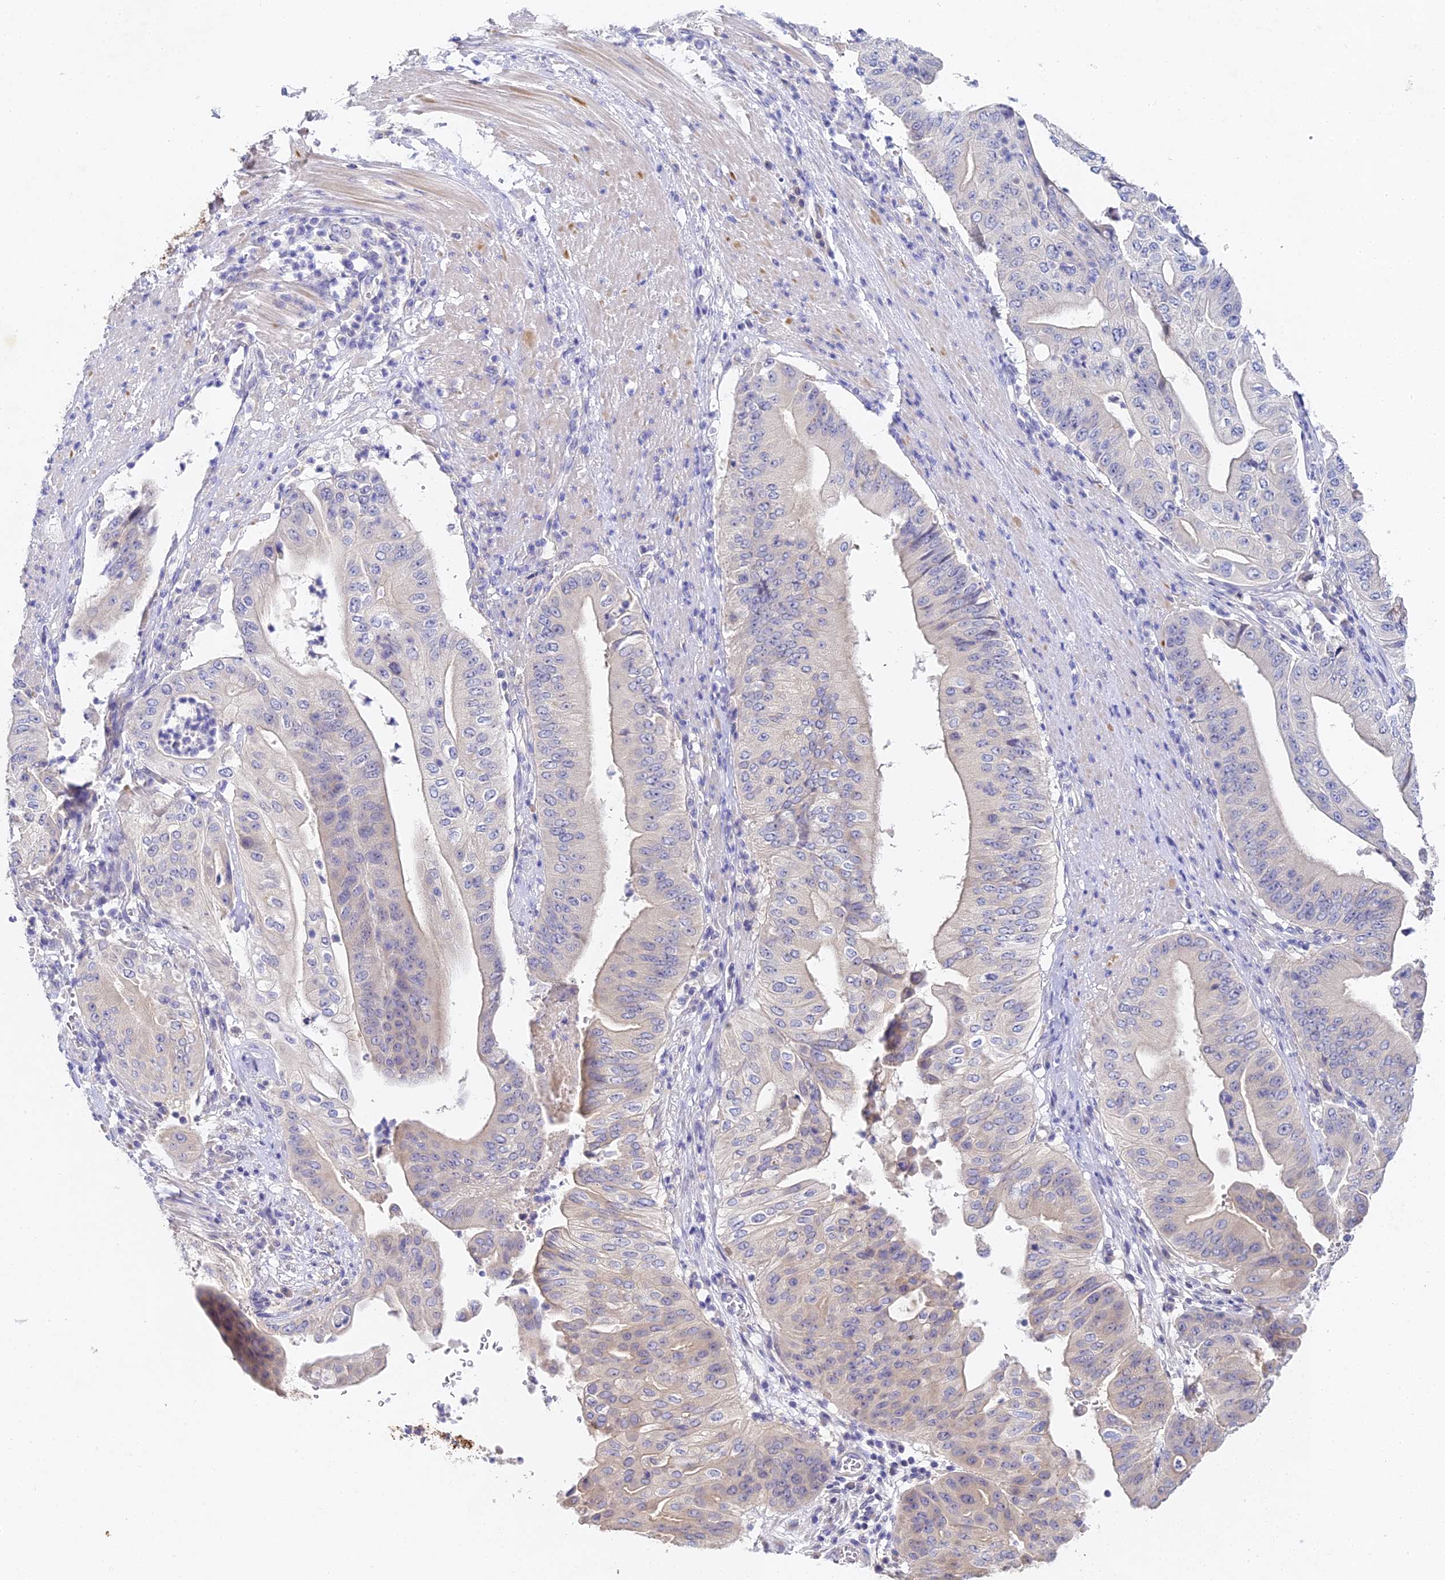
{"staining": {"intensity": "weak", "quantity": "<25%", "location": "cytoplasmic/membranous"}, "tissue": "pancreatic cancer", "cell_type": "Tumor cells", "image_type": "cancer", "snomed": [{"axis": "morphology", "description": "Adenocarcinoma, NOS"}, {"axis": "topography", "description": "Pancreas"}], "caption": "Immunohistochemical staining of pancreatic cancer (adenocarcinoma) shows no significant staining in tumor cells.", "gene": "DONSON", "patient": {"sex": "female", "age": 77}}